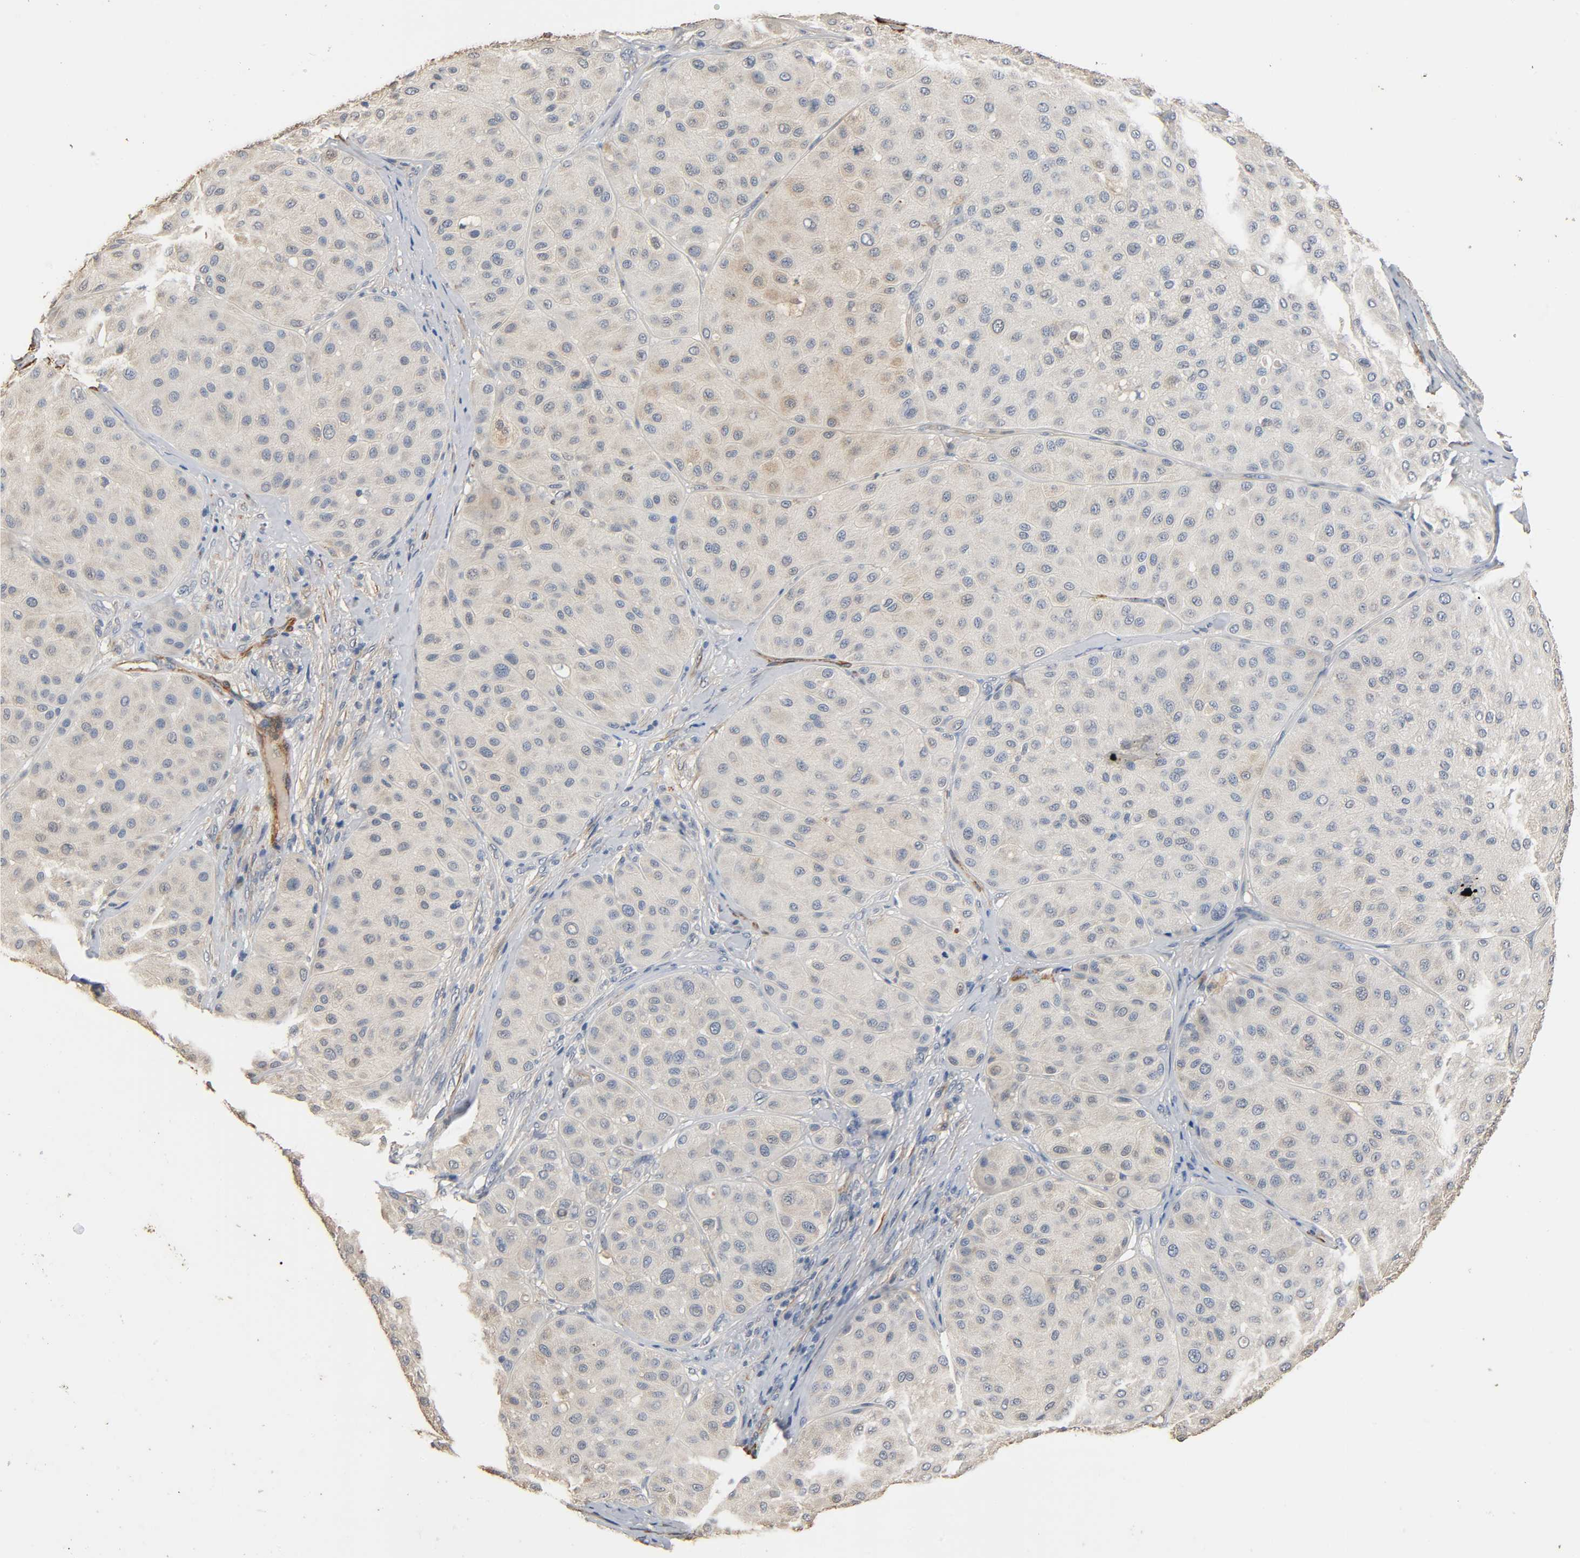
{"staining": {"intensity": "weak", "quantity": ">75%", "location": "cytoplasmic/membranous"}, "tissue": "melanoma", "cell_type": "Tumor cells", "image_type": "cancer", "snomed": [{"axis": "morphology", "description": "Normal tissue, NOS"}, {"axis": "morphology", "description": "Malignant melanoma, Metastatic site"}, {"axis": "topography", "description": "Skin"}], "caption": "Brown immunohistochemical staining in malignant melanoma (metastatic site) demonstrates weak cytoplasmic/membranous positivity in approximately >75% of tumor cells.", "gene": "GSTA3", "patient": {"sex": "male", "age": 41}}